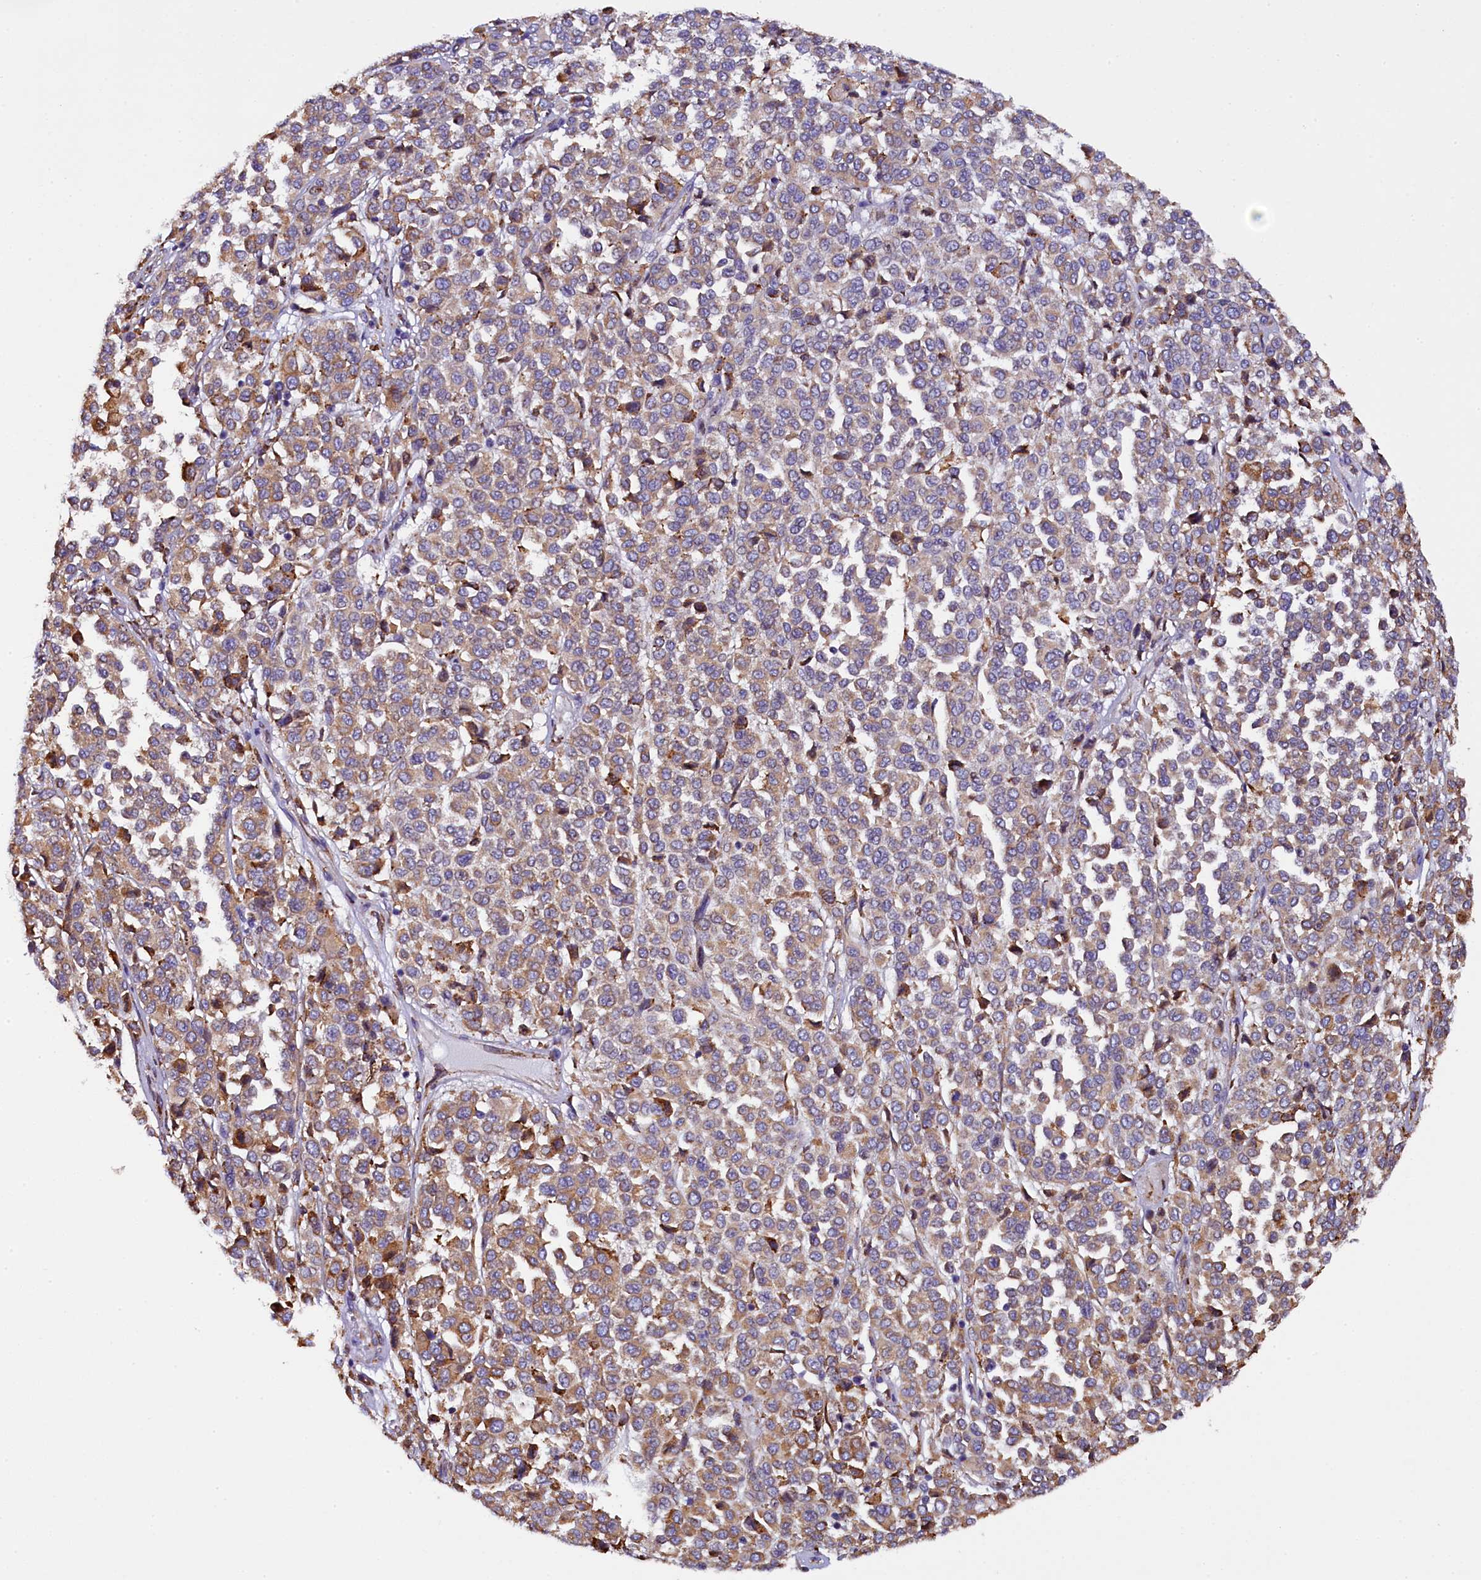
{"staining": {"intensity": "weak", "quantity": ">75%", "location": "cytoplasmic/membranous"}, "tissue": "melanoma", "cell_type": "Tumor cells", "image_type": "cancer", "snomed": [{"axis": "morphology", "description": "Malignant melanoma, Metastatic site"}, {"axis": "topography", "description": "Pancreas"}], "caption": "A photomicrograph showing weak cytoplasmic/membranous positivity in approximately >75% of tumor cells in malignant melanoma (metastatic site), as visualized by brown immunohistochemical staining.", "gene": "CAPS2", "patient": {"sex": "female", "age": 30}}